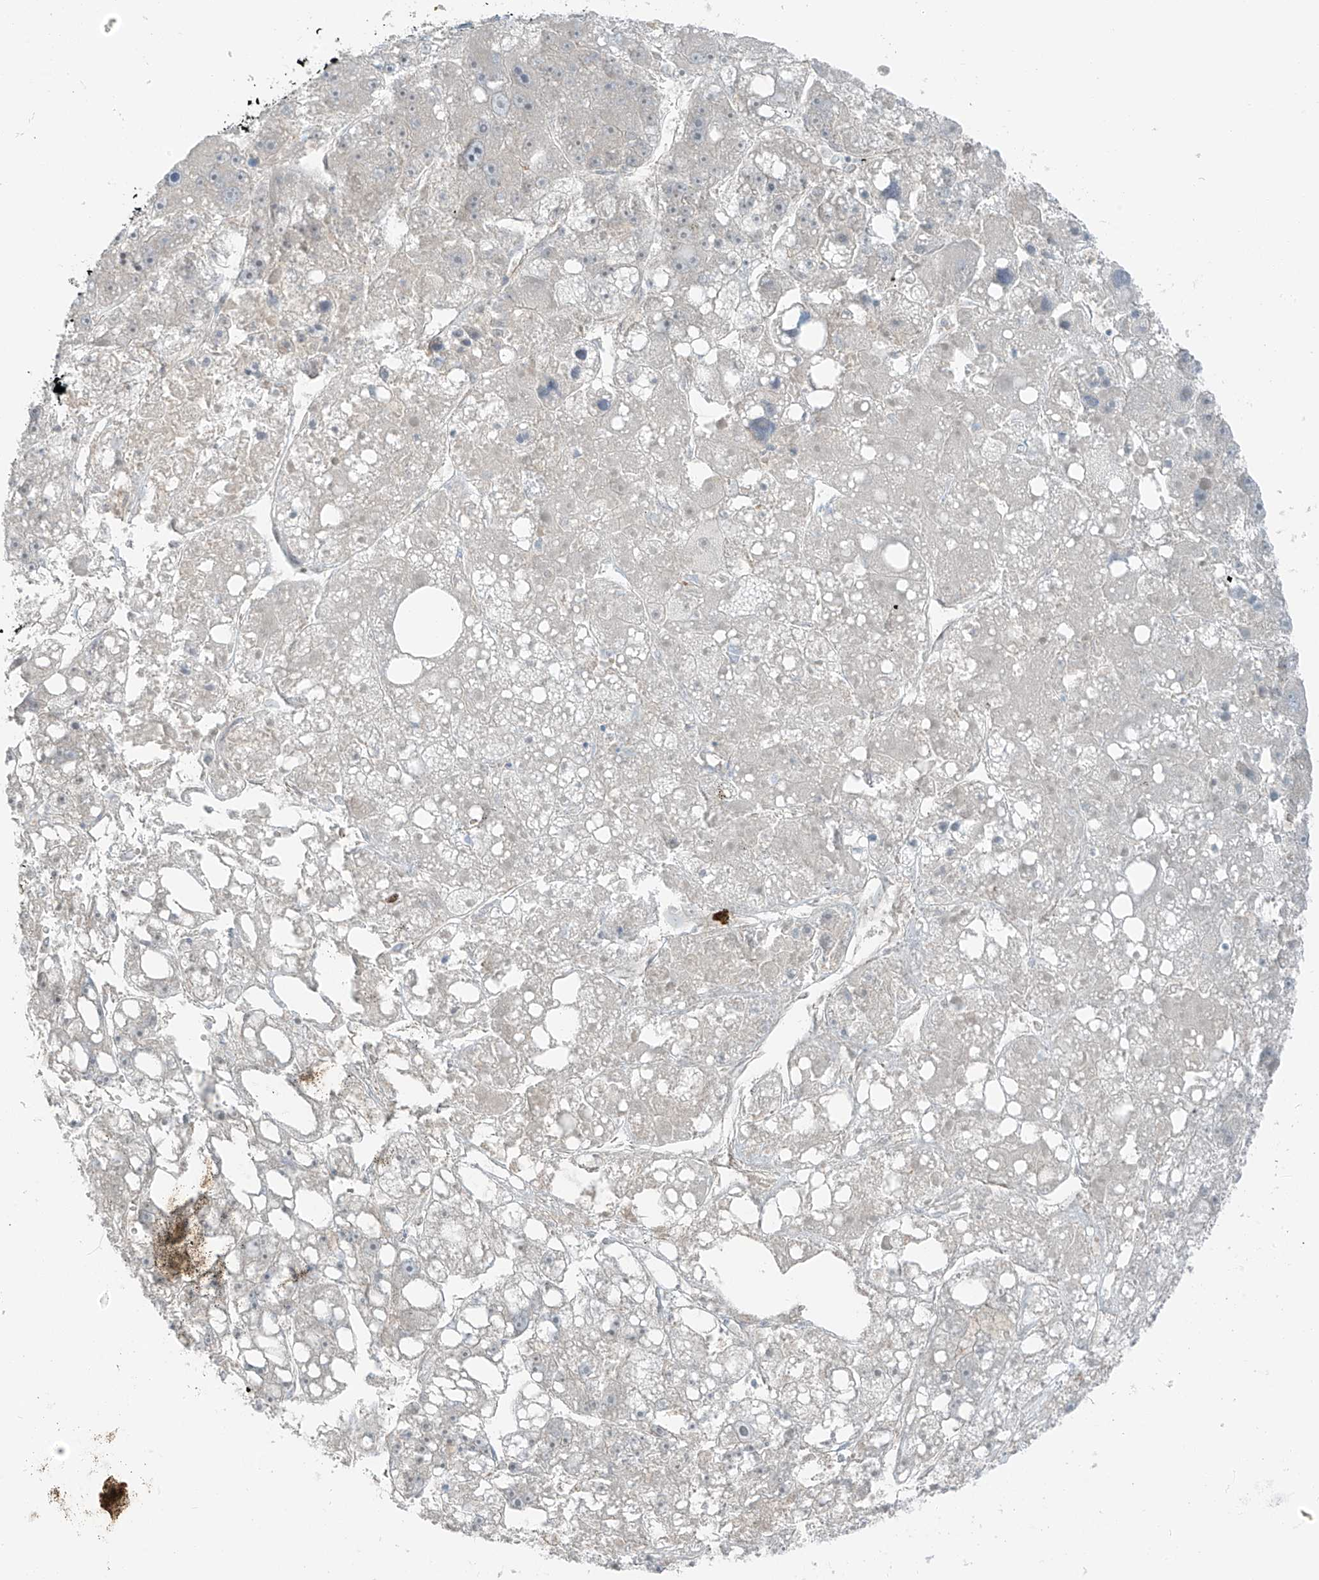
{"staining": {"intensity": "negative", "quantity": "none", "location": "none"}, "tissue": "liver cancer", "cell_type": "Tumor cells", "image_type": "cancer", "snomed": [{"axis": "morphology", "description": "Carcinoma, Hepatocellular, NOS"}, {"axis": "topography", "description": "Liver"}], "caption": "High magnification brightfield microscopy of liver cancer (hepatocellular carcinoma) stained with DAB (brown) and counterstained with hematoxylin (blue): tumor cells show no significant staining.", "gene": "FAM131C", "patient": {"sex": "female", "age": 61}}